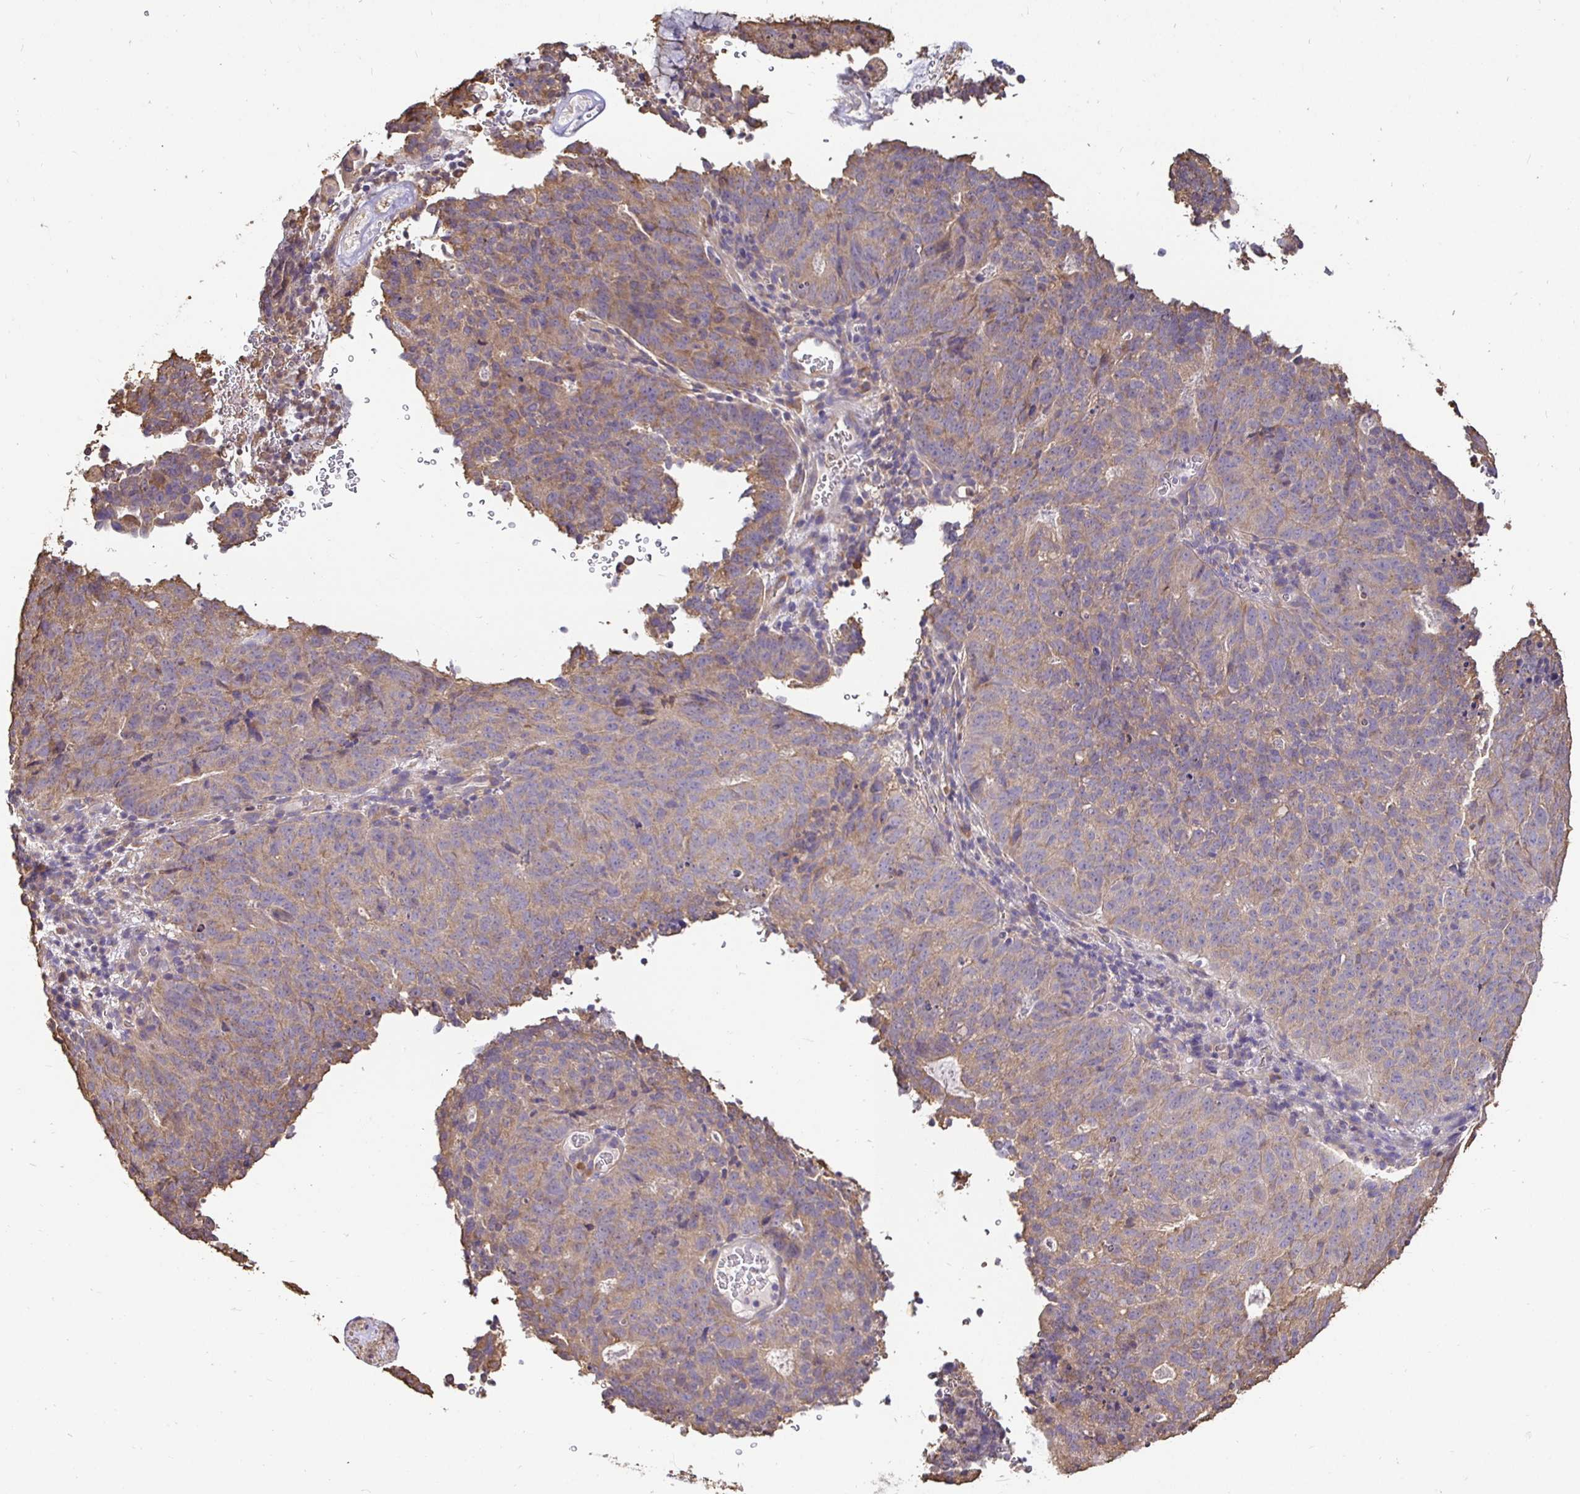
{"staining": {"intensity": "weak", "quantity": "<25%", "location": "cytoplasmic/membranous"}, "tissue": "cervical cancer", "cell_type": "Tumor cells", "image_type": "cancer", "snomed": [{"axis": "morphology", "description": "Adenocarcinoma, NOS"}, {"axis": "topography", "description": "Cervix"}], "caption": "The micrograph shows no staining of tumor cells in cervical adenocarcinoma.", "gene": "MAPK8IP3", "patient": {"sex": "female", "age": 38}}